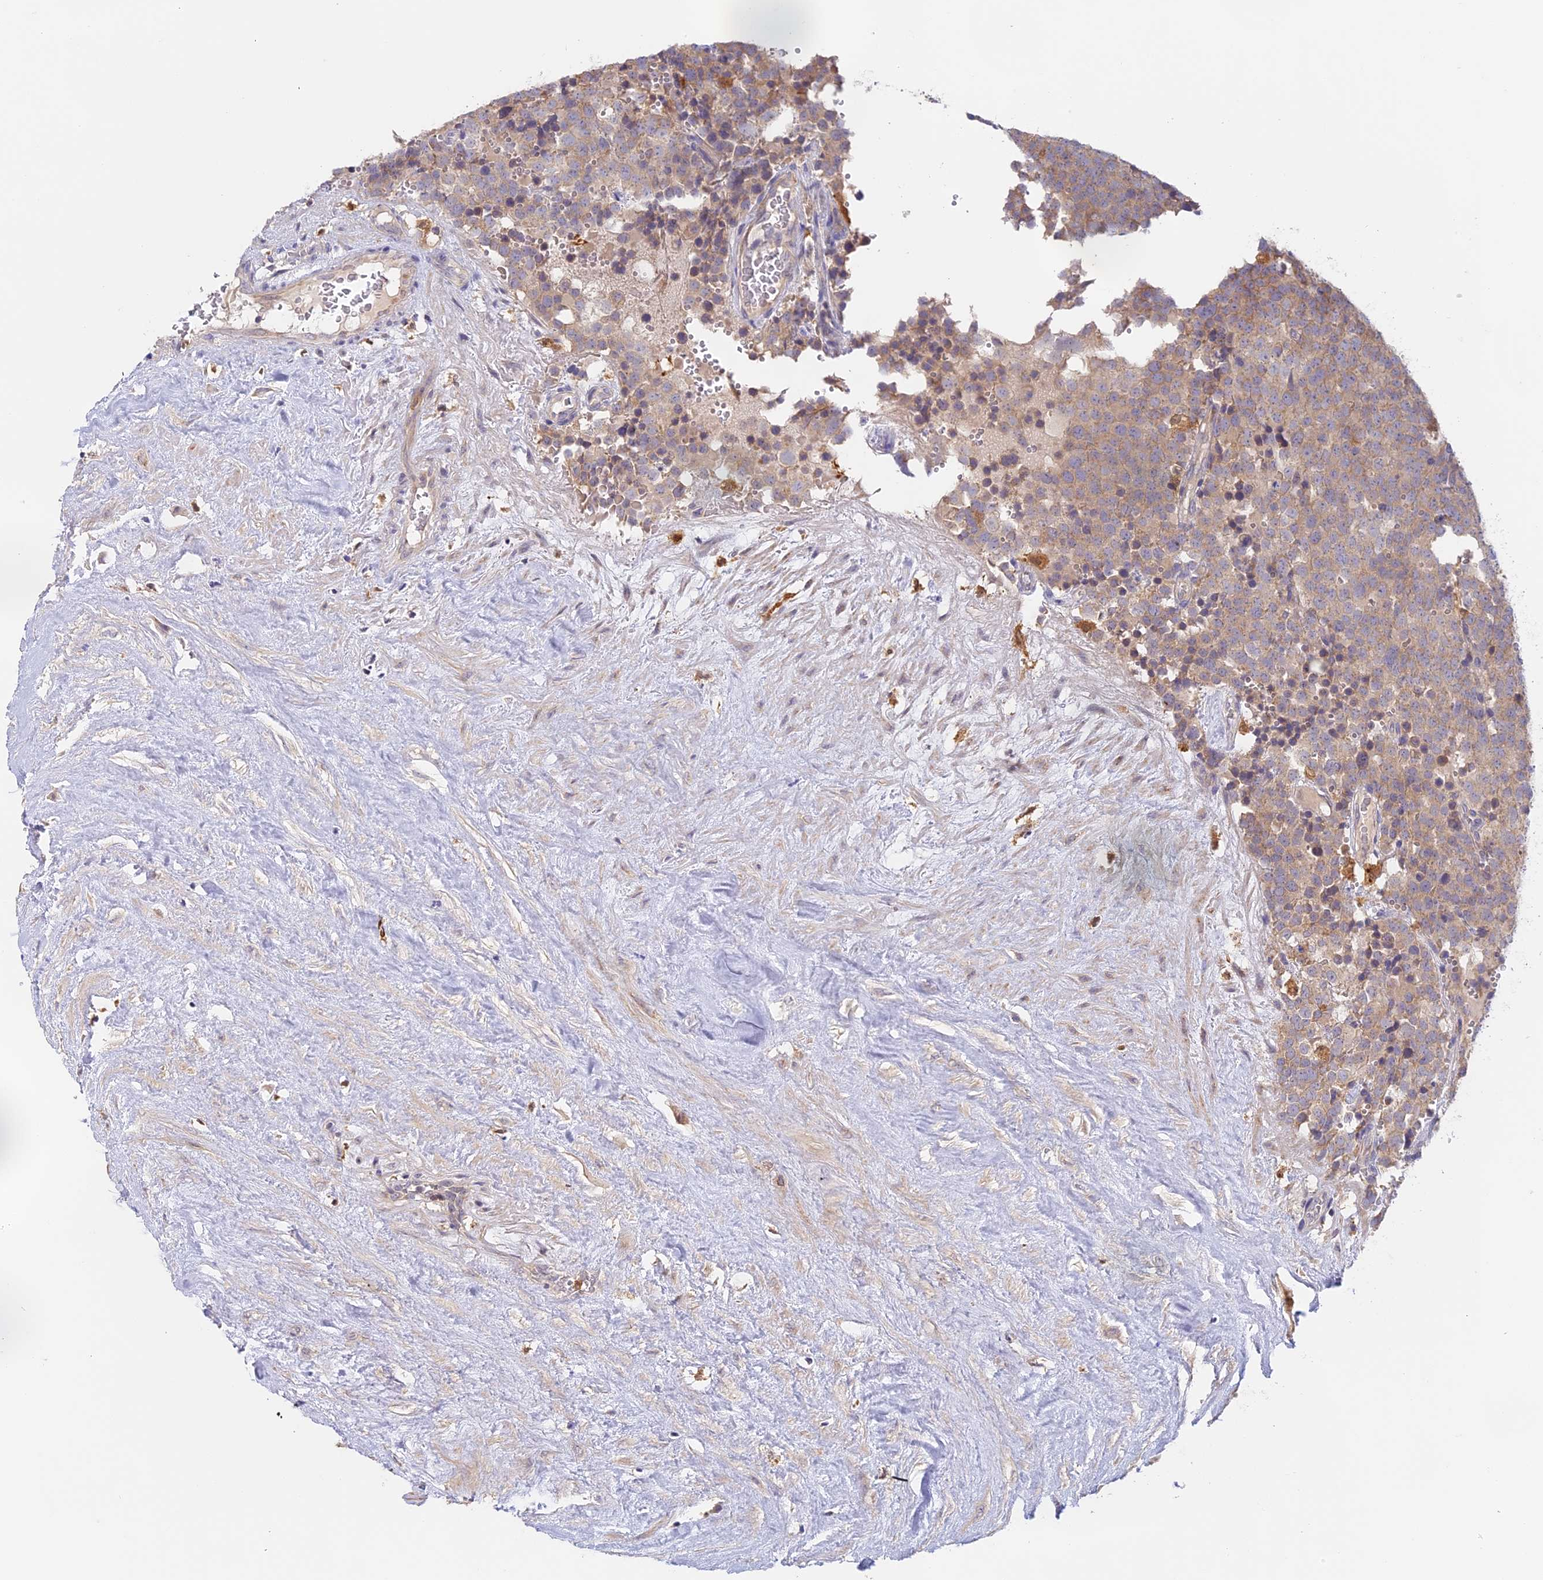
{"staining": {"intensity": "weak", "quantity": "25%-75%", "location": "cytoplasmic/membranous"}, "tissue": "testis cancer", "cell_type": "Tumor cells", "image_type": "cancer", "snomed": [{"axis": "morphology", "description": "Seminoma, NOS"}, {"axis": "topography", "description": "Testis"}], "caption": "This is a histology image of immunohistochemistry staining of testis cancer, which shows weak positivity in the cytoplasmic/membranous of tumor cells.", "gene": "NCF4", "patient": {"sex": "male", "age": 71}}